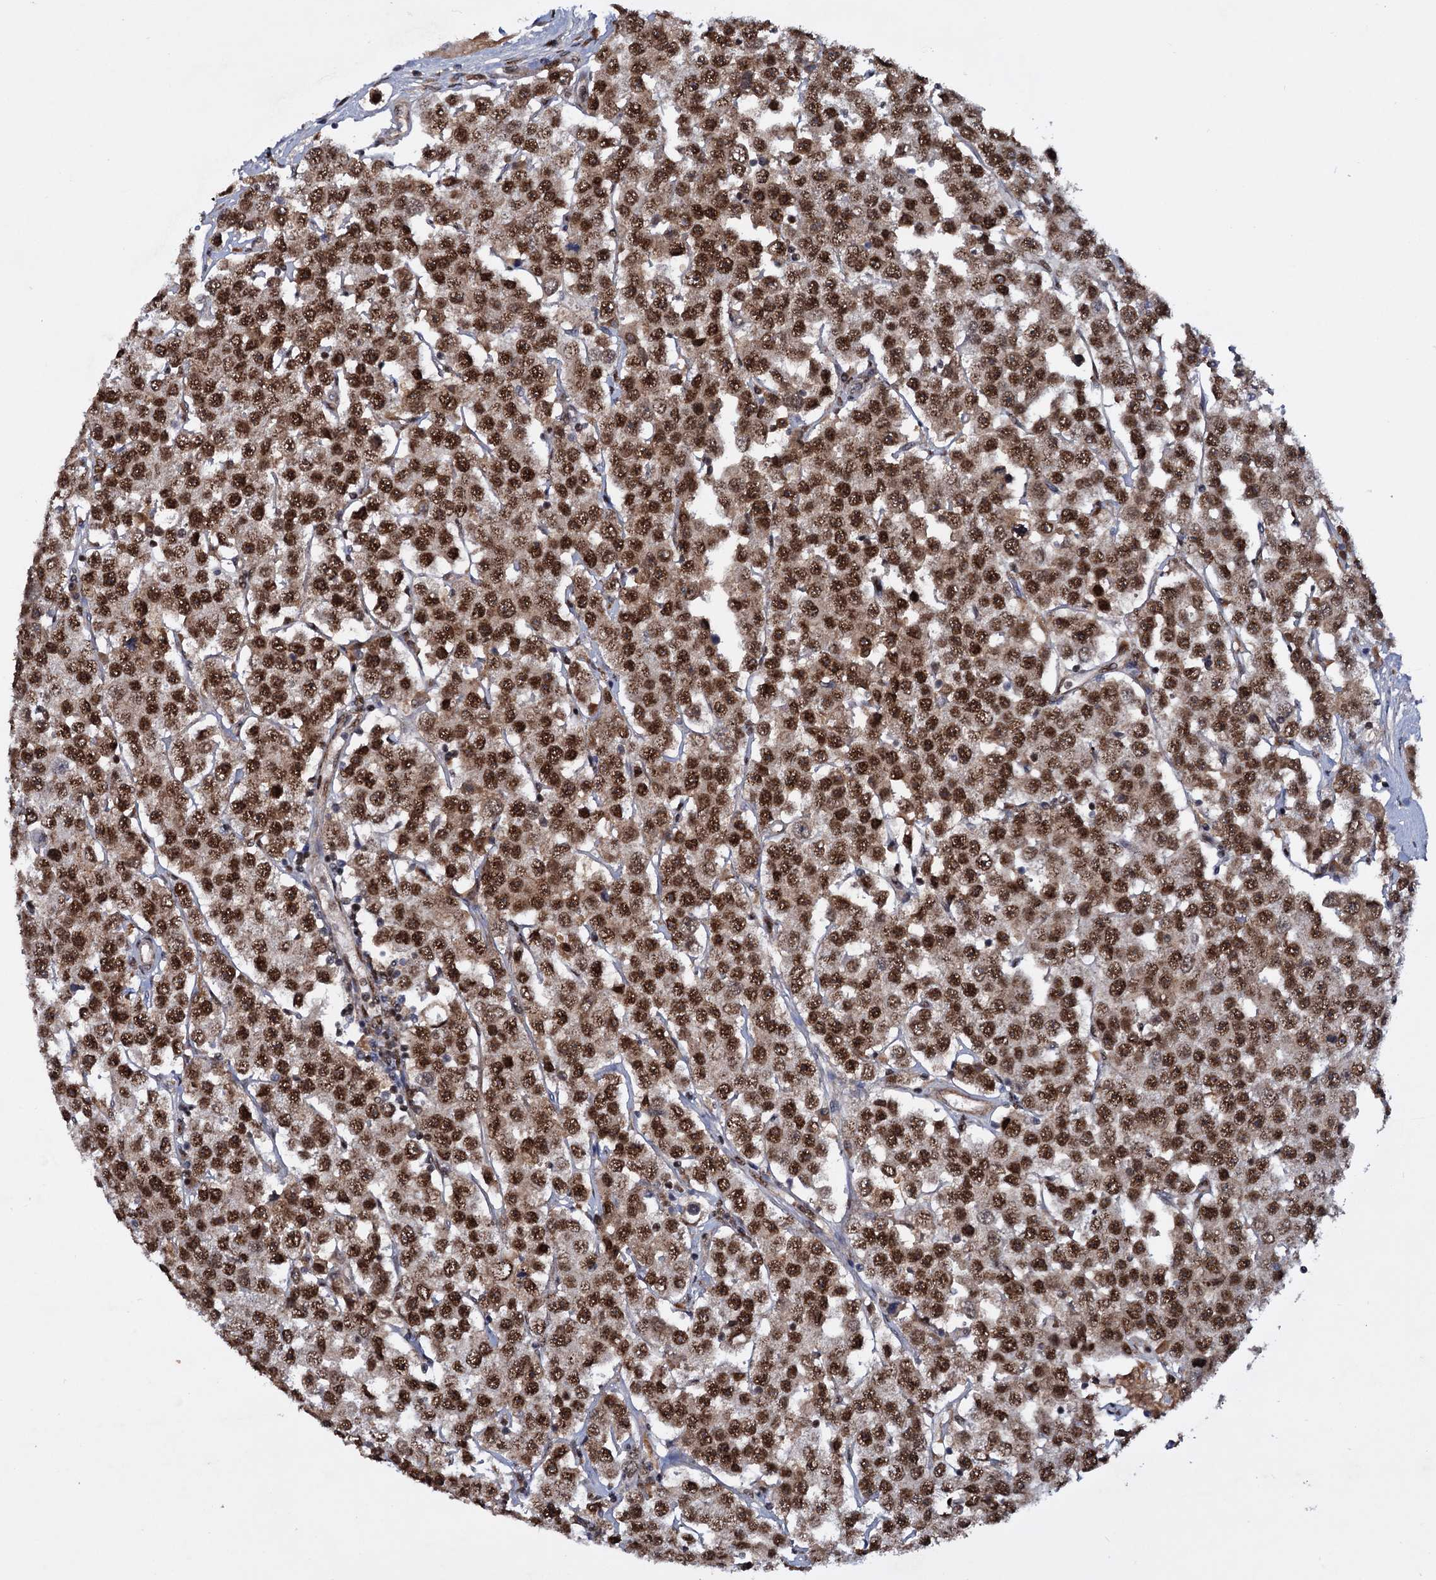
{"staining": {"intensity": "strong", "quantity": ">75%", "location": "nuclear"}, "tissue": "testis cancer", "cell_type": "Tumor cells", "image_type": "cancer", "snomed": [{"axis": "morphology", "description": "Seminoma, NOS"}, {"axis": "topography", "description": "Testis"}], "caption": "IHC of human testis cancer (seminoma) demonstrates high levels of strong nuclear positivity in about >75% of tumor cells.", "gene": "TBC1D12", "patient": {"sex": "male", "age": 28}}